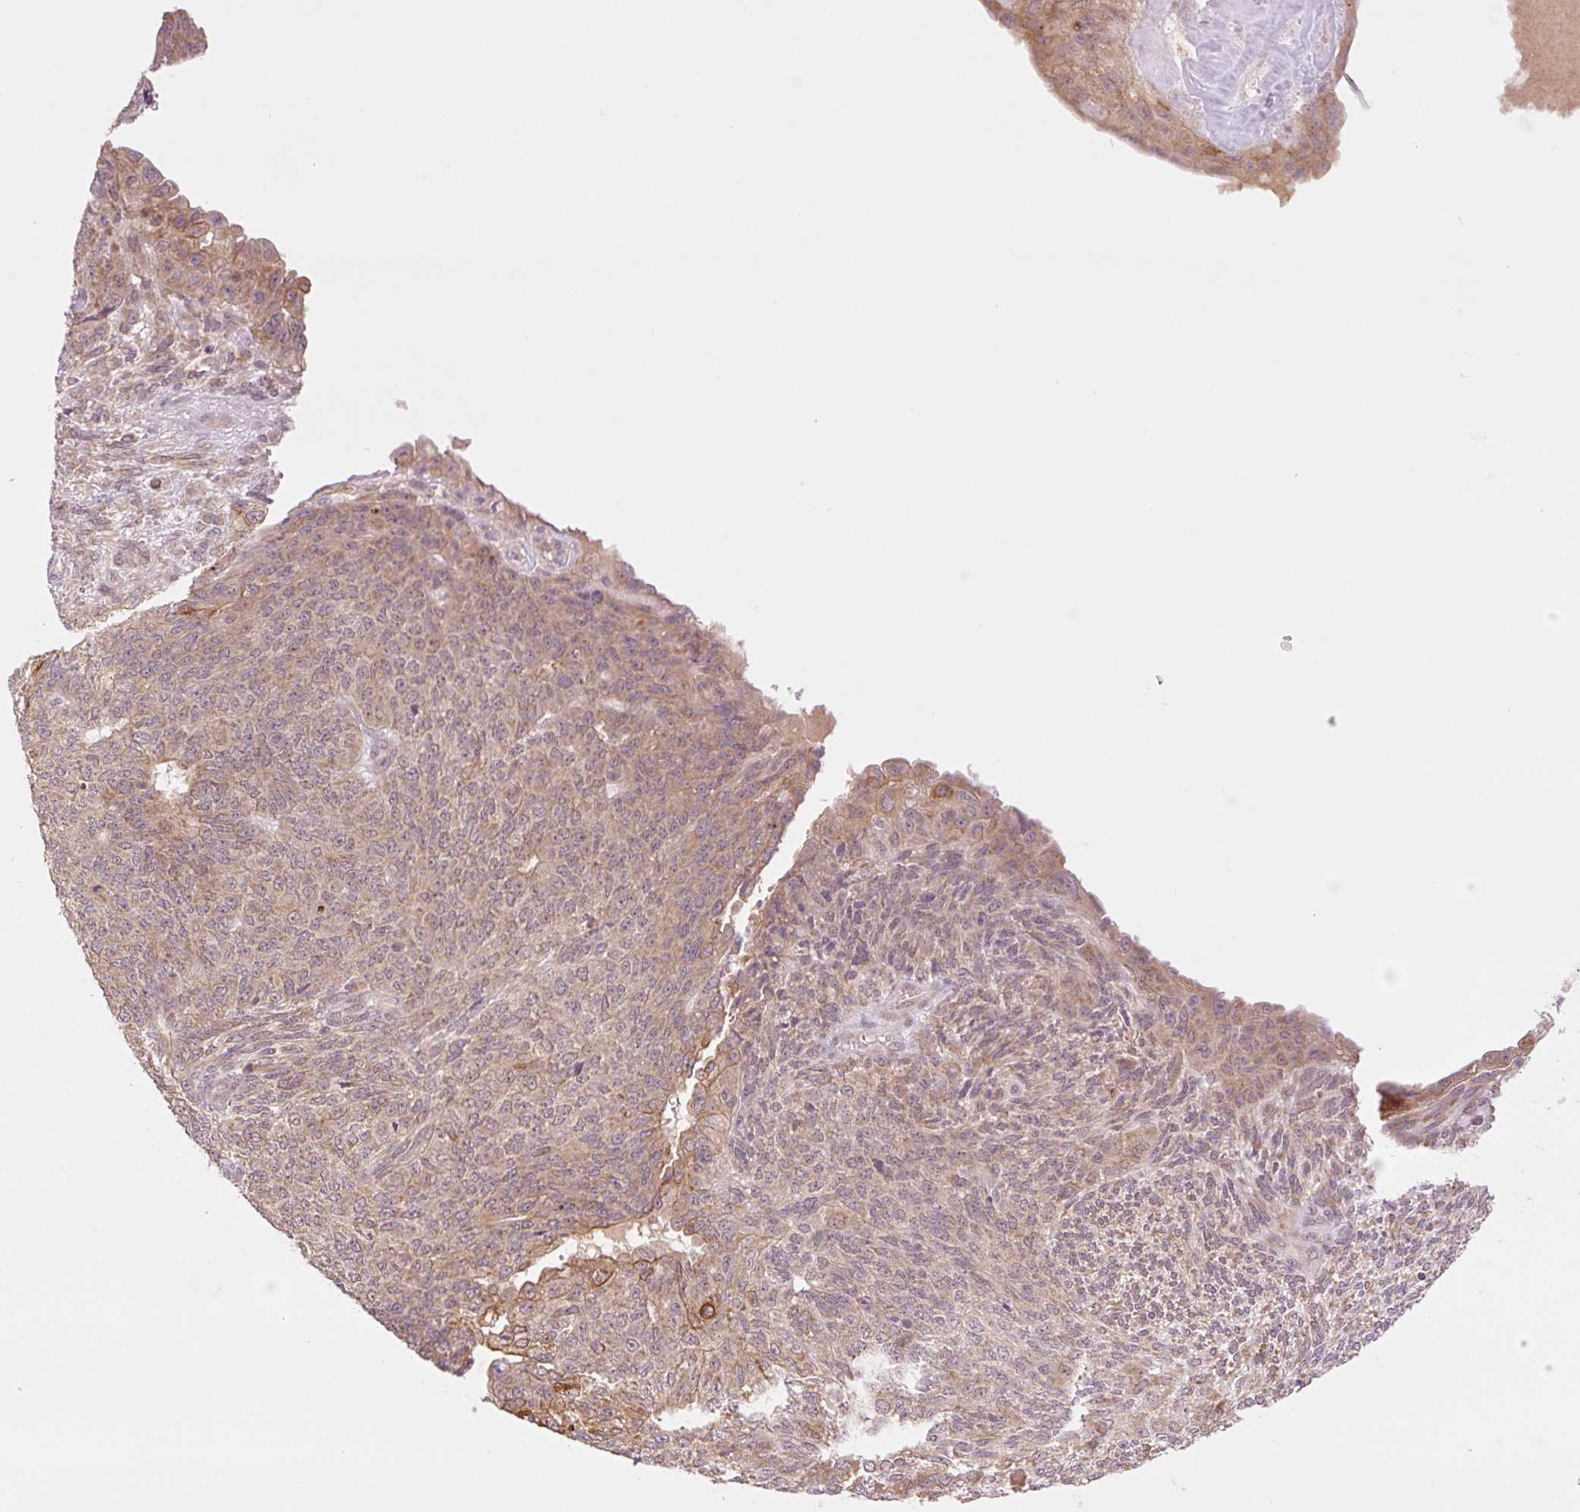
{"staining": {"intensity": "moderate", "quantity": "25%-75%", "location": "cytoplasmic/membranous"}, "tissue": "endometrial cancer", "cell_type": "Tumor cells", "image_type": "cancer", "snomed": [{"axis": "morphology", "description": "Adenocarcinoma, NOS"}, {"axis": "topography", "description": "Endometrium"}], "caption": "Endometrial adenocarcinoma stained with immunohistochemistry exhibits moderate cytoplasmic/membranous expression in approximately 25%-75% of tumor cells.", "gene": "YJU2B", "patient": {"sex": "female", "age": 32}}